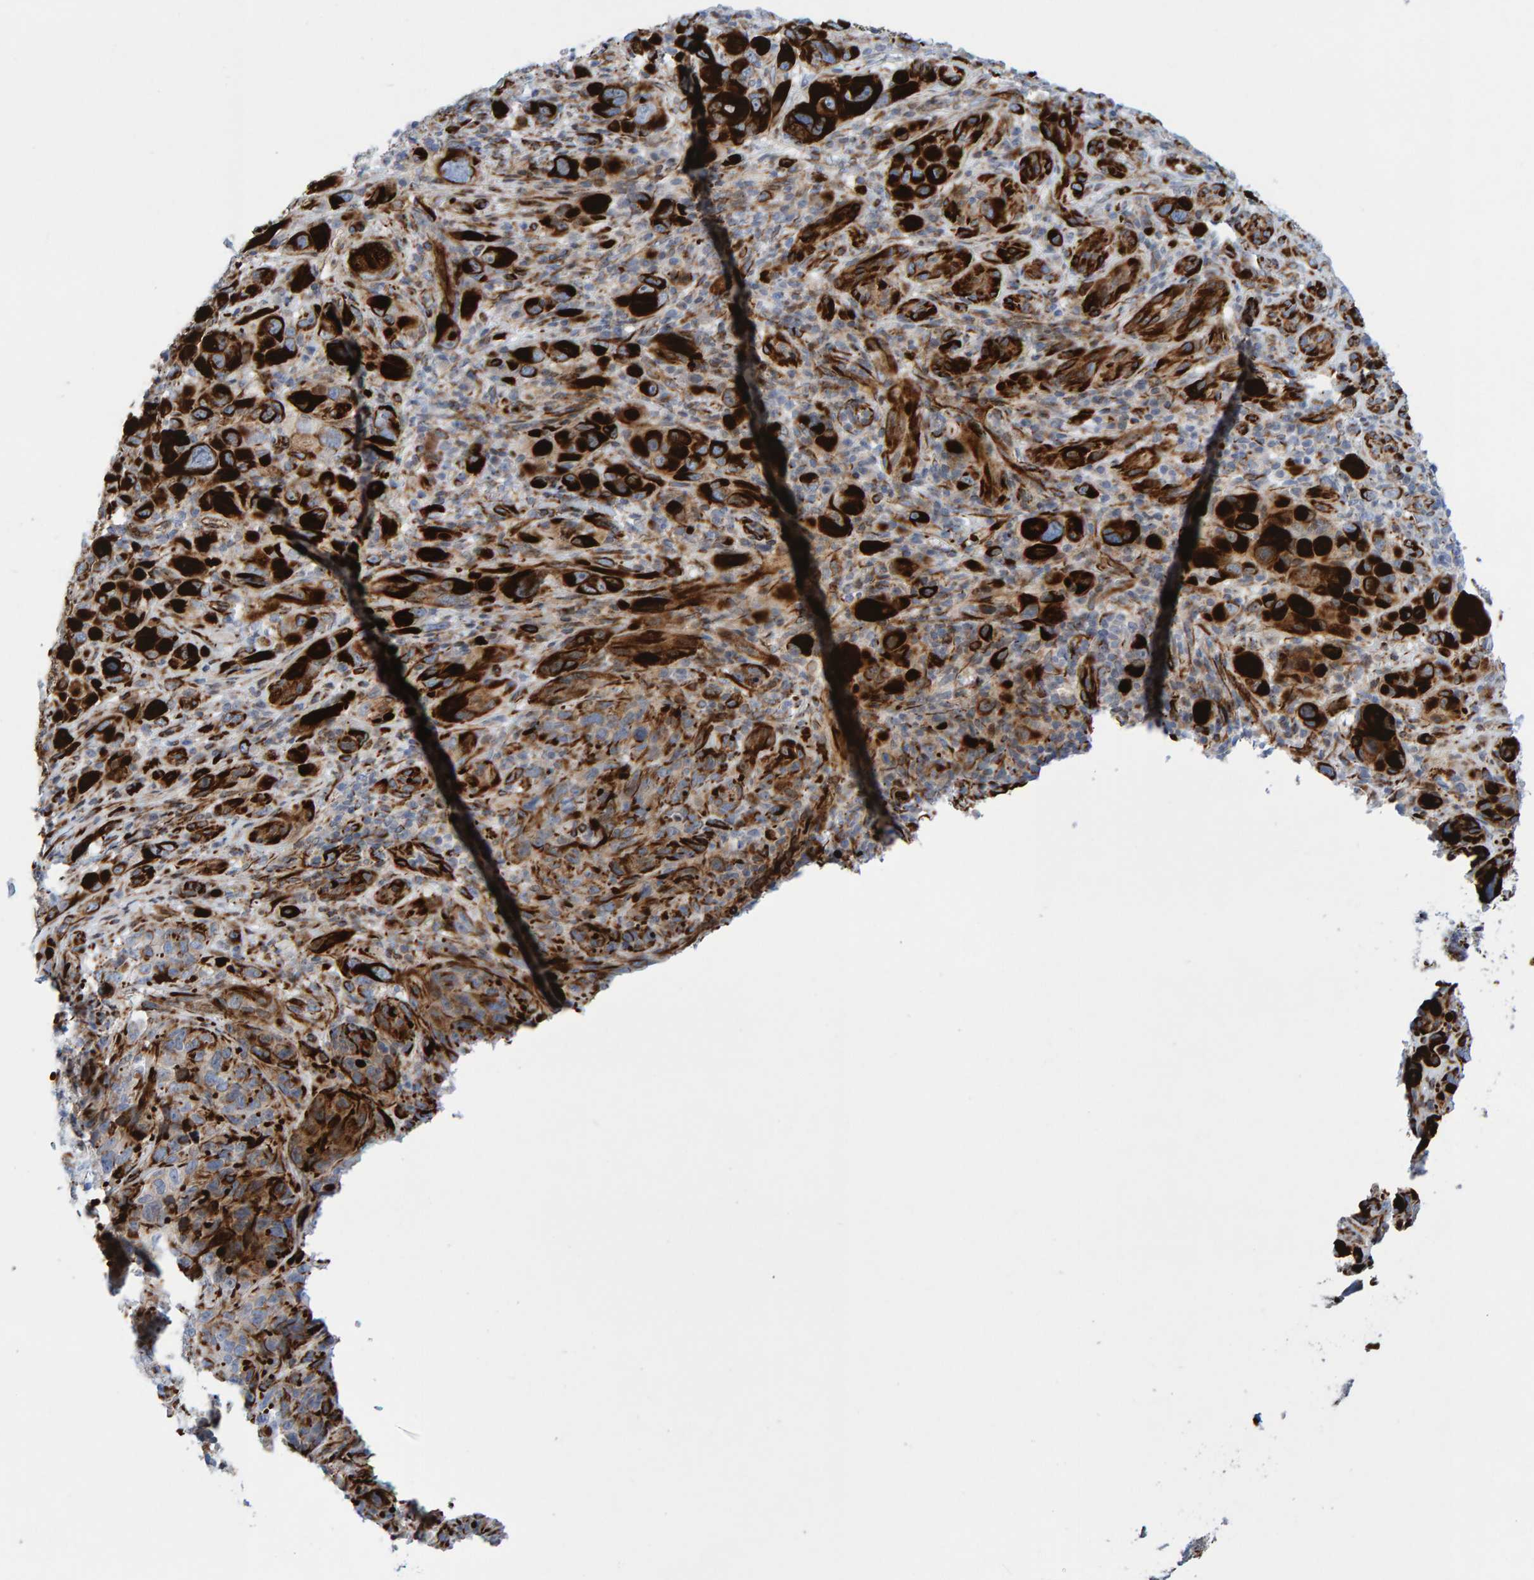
{"staining": {"intensity": "moderate", "quantity": ">75%", "location": "cytoplasmic/membranous"}, "tissue": "melanoma", "cell_type": "Tumor cells", "image_type": "cancer", "snomed": [{"axis": "morphology", "description": "Malignant melanoma, NOS"}, {"axis": "topography", "description": "Skin of head"}], "caption": "Protein expression analysis of human melanoma reveals moderate cytoplasmic/membranous positivity in about >75% of tumor cells. The staining was performed using DAB to visualize the protein expression in brown, while the nuclei were stained in blue with hematoxylin (Magnification: 20x).", "gene": "POLG2", "patient": {"sex": "male", "age": 96}}